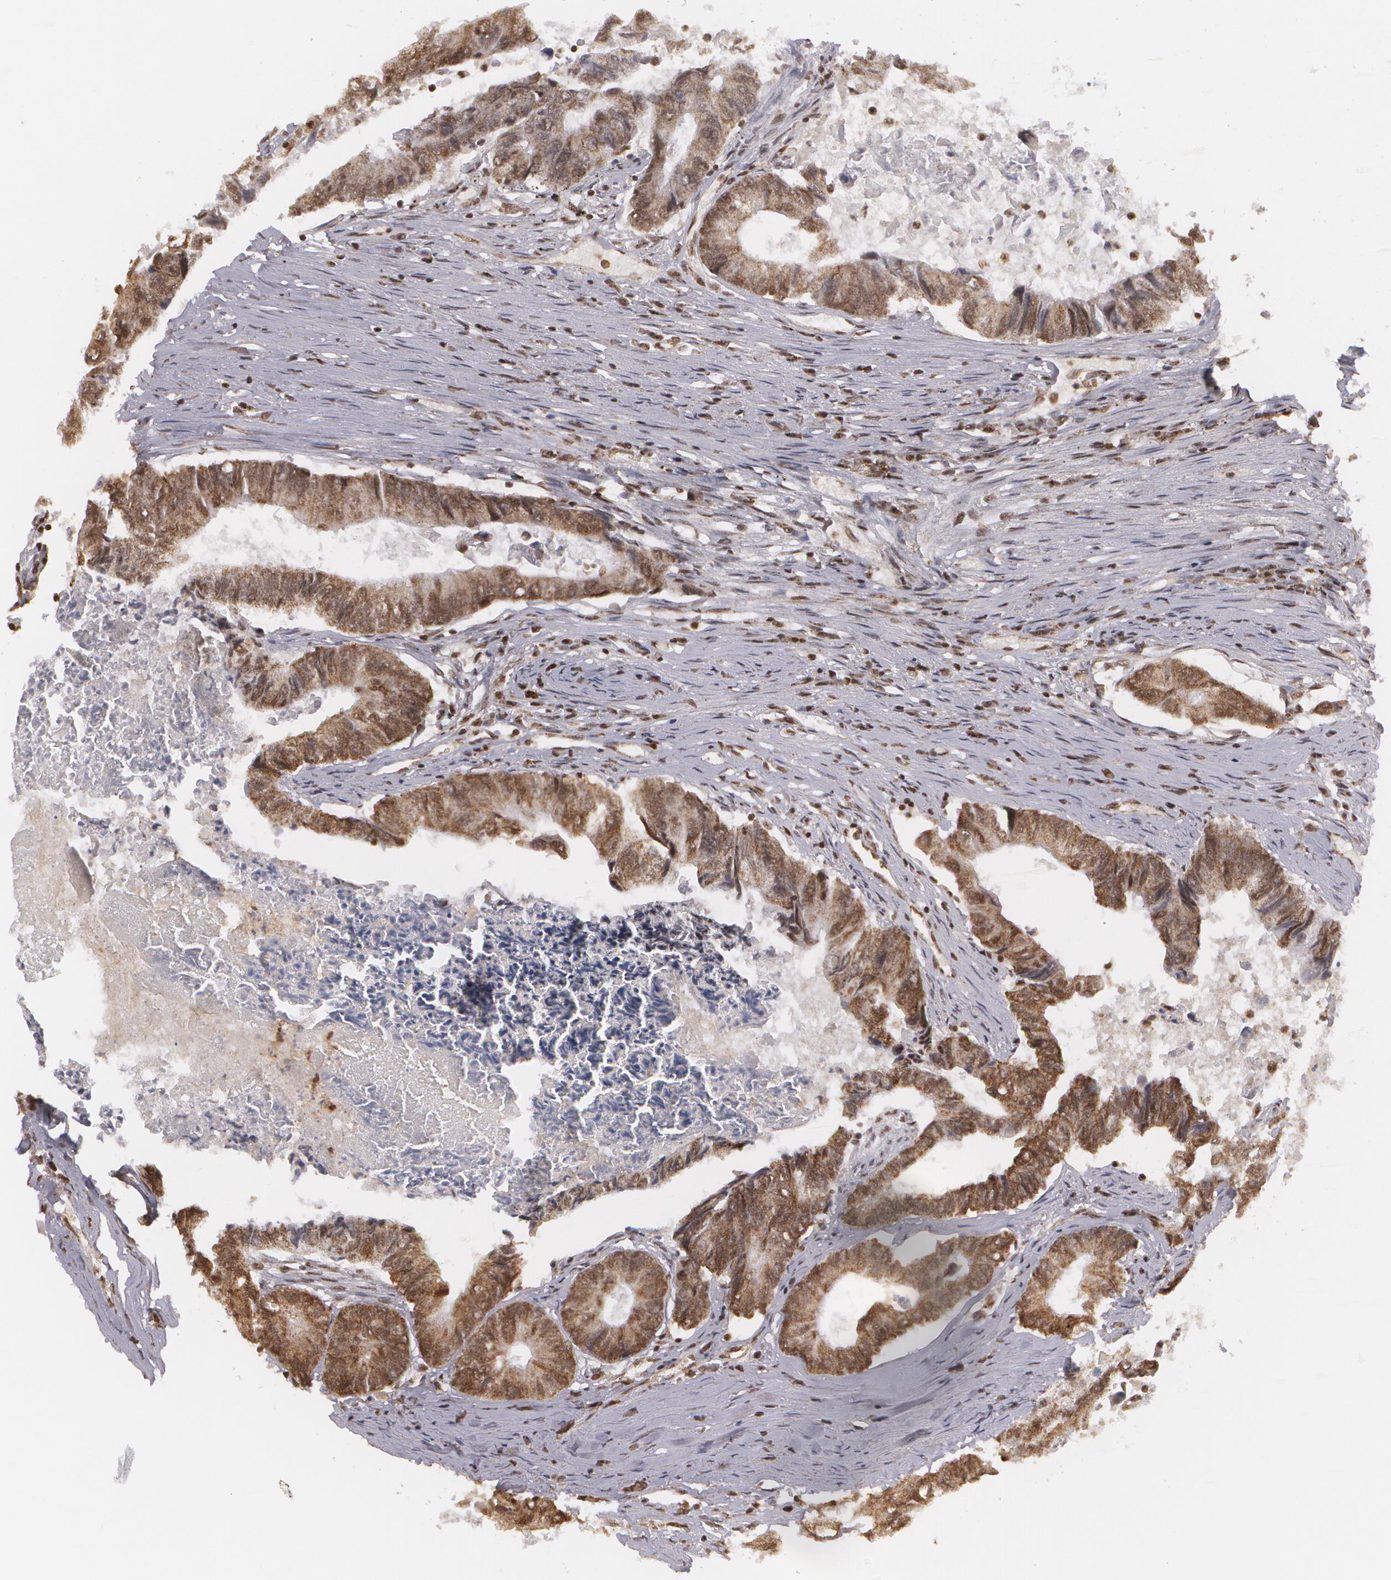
{"staining": {"intensity": "moderate", "quantity": ">75%", "location": "cytoplasmic/membranous,nuclear"}, "tissue": "colorectal cancer", "cell_type": "Tumor cells", "image_type": "cancer", "snomed": [{"axis": "morphology", "description": "Adenocarcinoma, NOS"}, {"axis": "topography", "description": "Rectum"}], "caption": "Immunohistochemical staining of human colorectal cancer (adenocarcinoma) demonstrates moderate cytoplasmic/membranous and nuclear protein staining in about >75% of tumor cells.", "gene": "MXD1", "patient": {"sex": "female", "age": 82}}